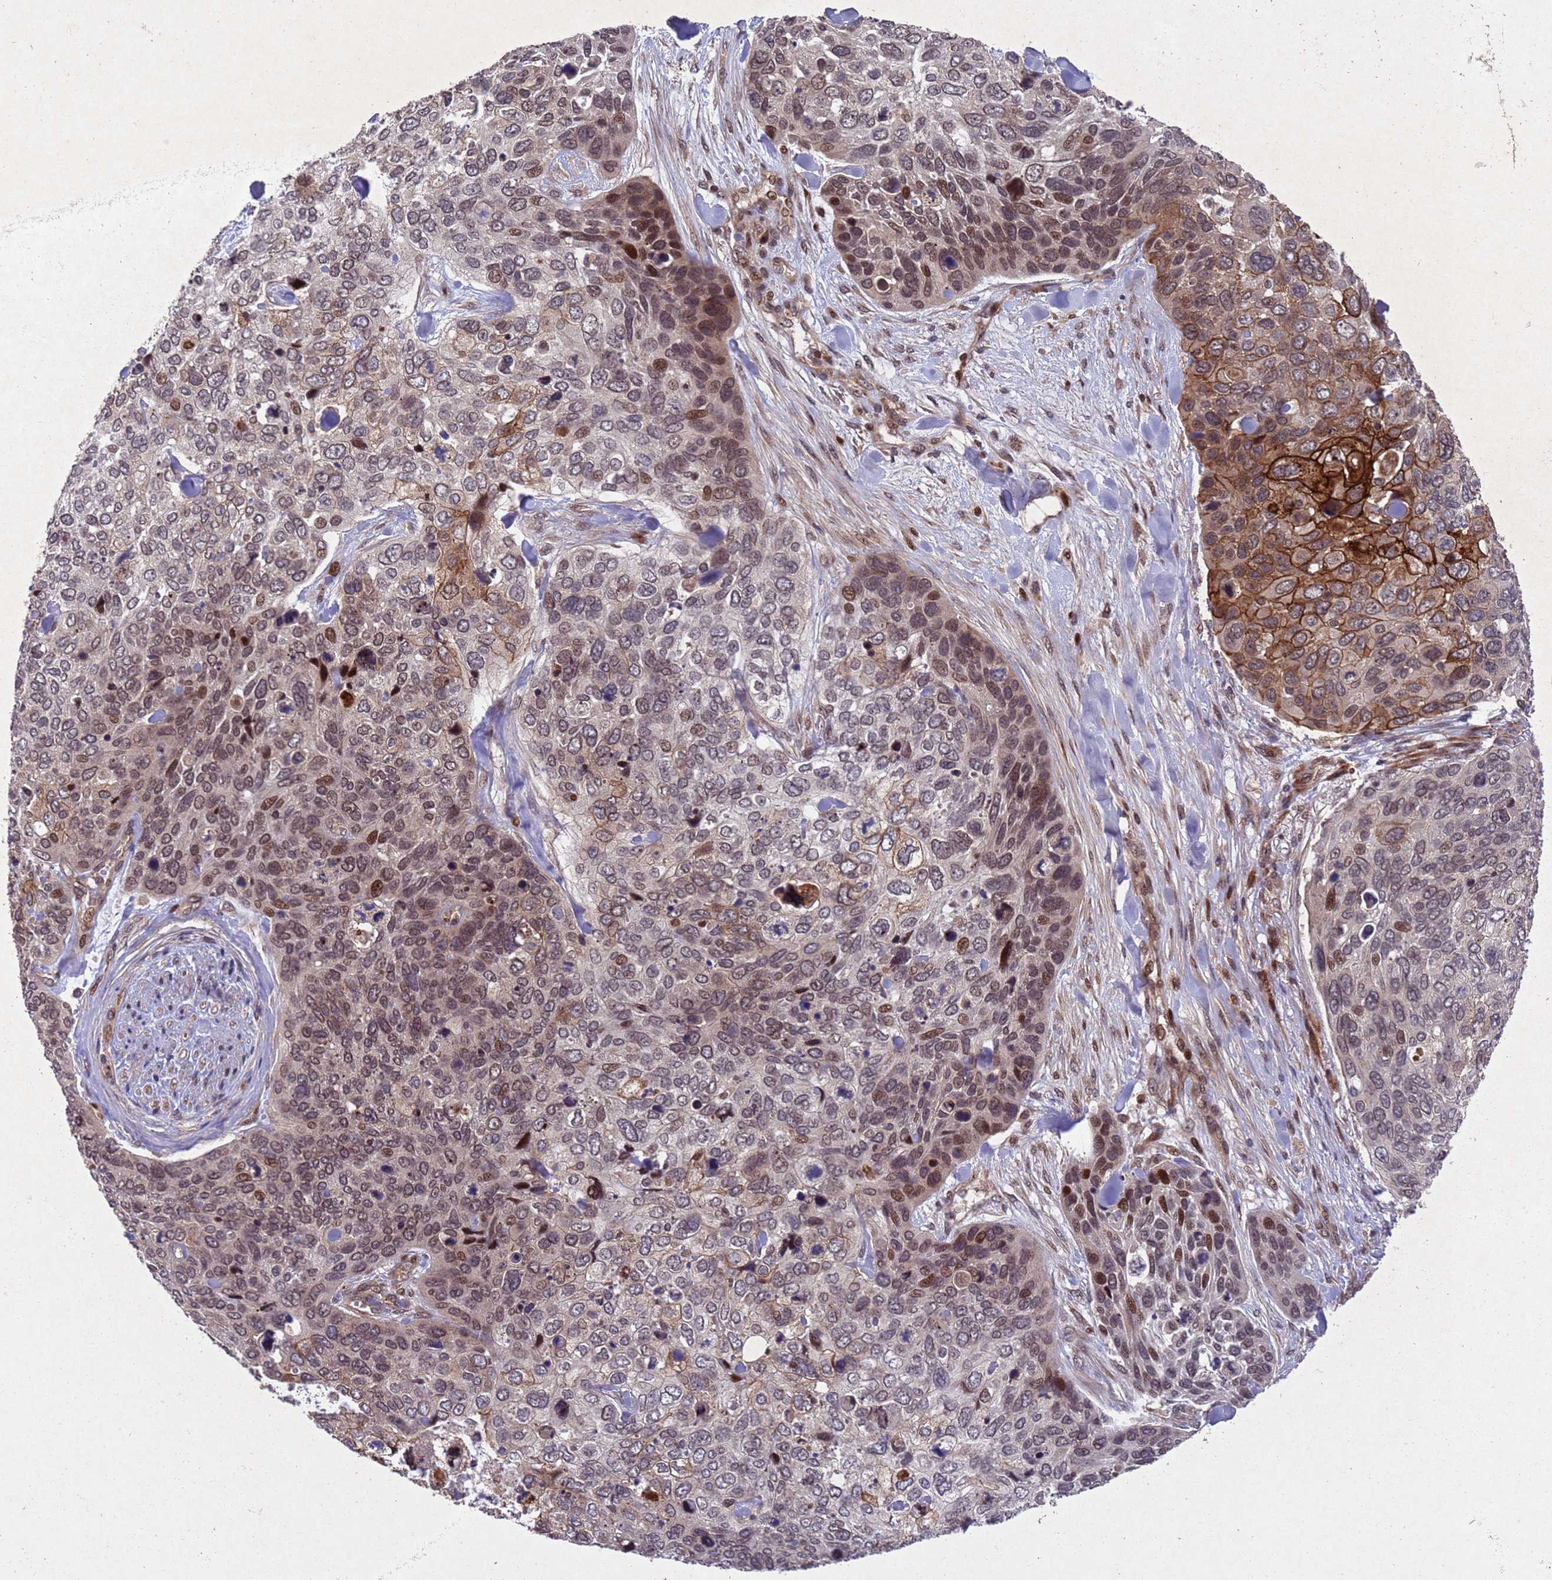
{"staining": {"intensity": "strong", "quantity": "25%-75%", "location": "cytoplasmic/membranous,nuclear"}, "tissue": "skin cancer", "cell_type": "Tumor cells", "image_type": "cancer", "snomed": [{"axis": "morphology", "description": "Basal cell carcinoma"}, {"axis": "topography", "description": "Skin"}], "caption": "Immunohistochemistry of skin cancer shows high levels of strong cytoplasmic/membranous and nuclear positivity in about 25%-75% of tumor cells.", "gene": "TBK1", "patient": {"sex": "female", "age": 74}}